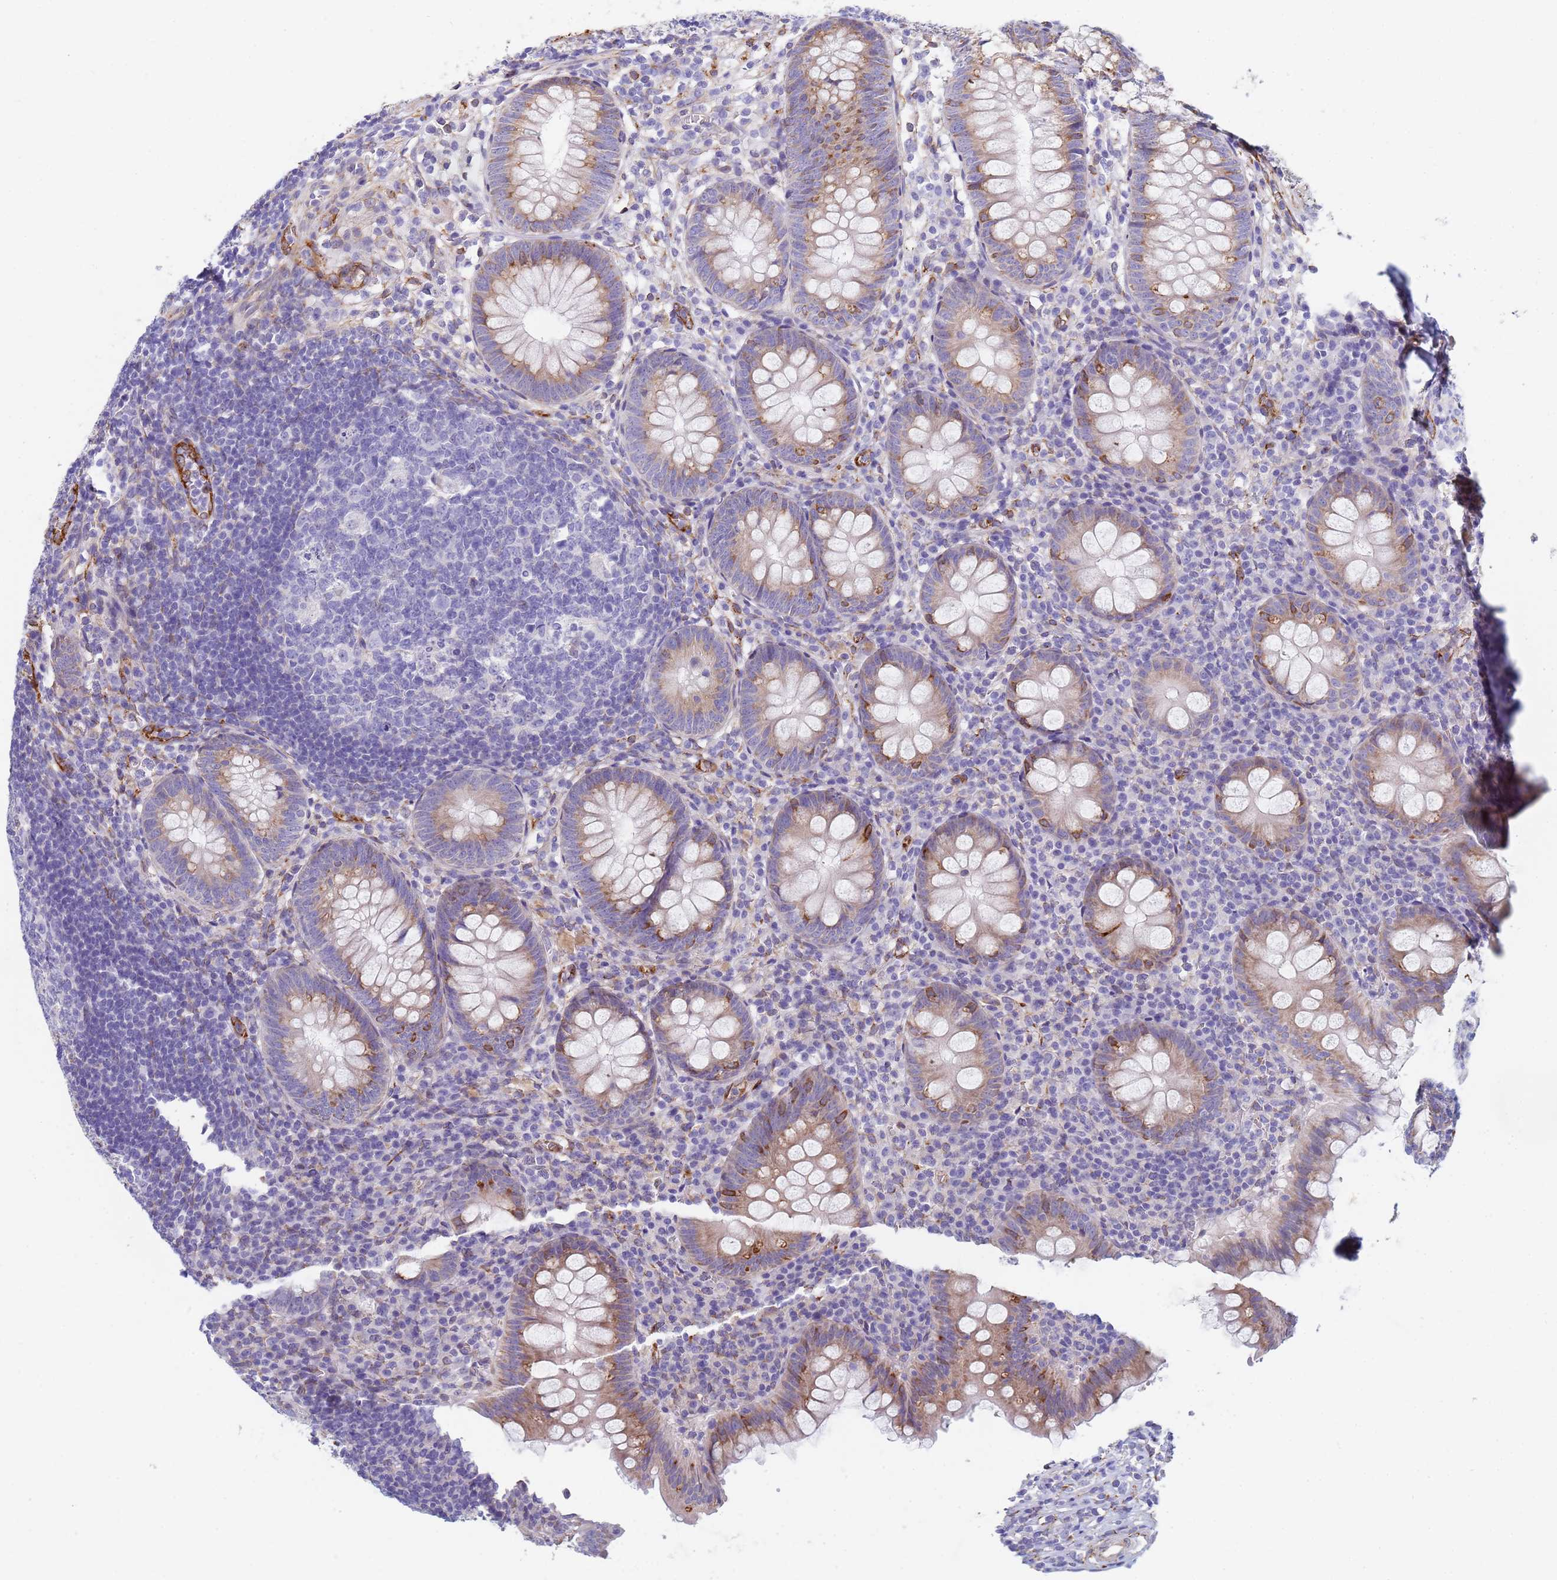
{"staining": {"intensity": "moderate", "quantity": "<25%", "location": "cytoplasmic/membranous"}, "tissue": "appendix", "cell_type": "Glandular cells", "image_type": "normal", "snomed": [{"axis": "morphology", "description": "Normal tissue, NOS"}, {"axis": "topography", "description": "Appendix"}], "caption": "Moderate cytoplasmic/membranous staining is identified in approximately <25% of glandular cells in benign appendix. Ihc stains the protein of interest in brown and the nuclei are stained blue.", "gene": "GDAP2", "patient": {"sex": "male", "age": 56}}